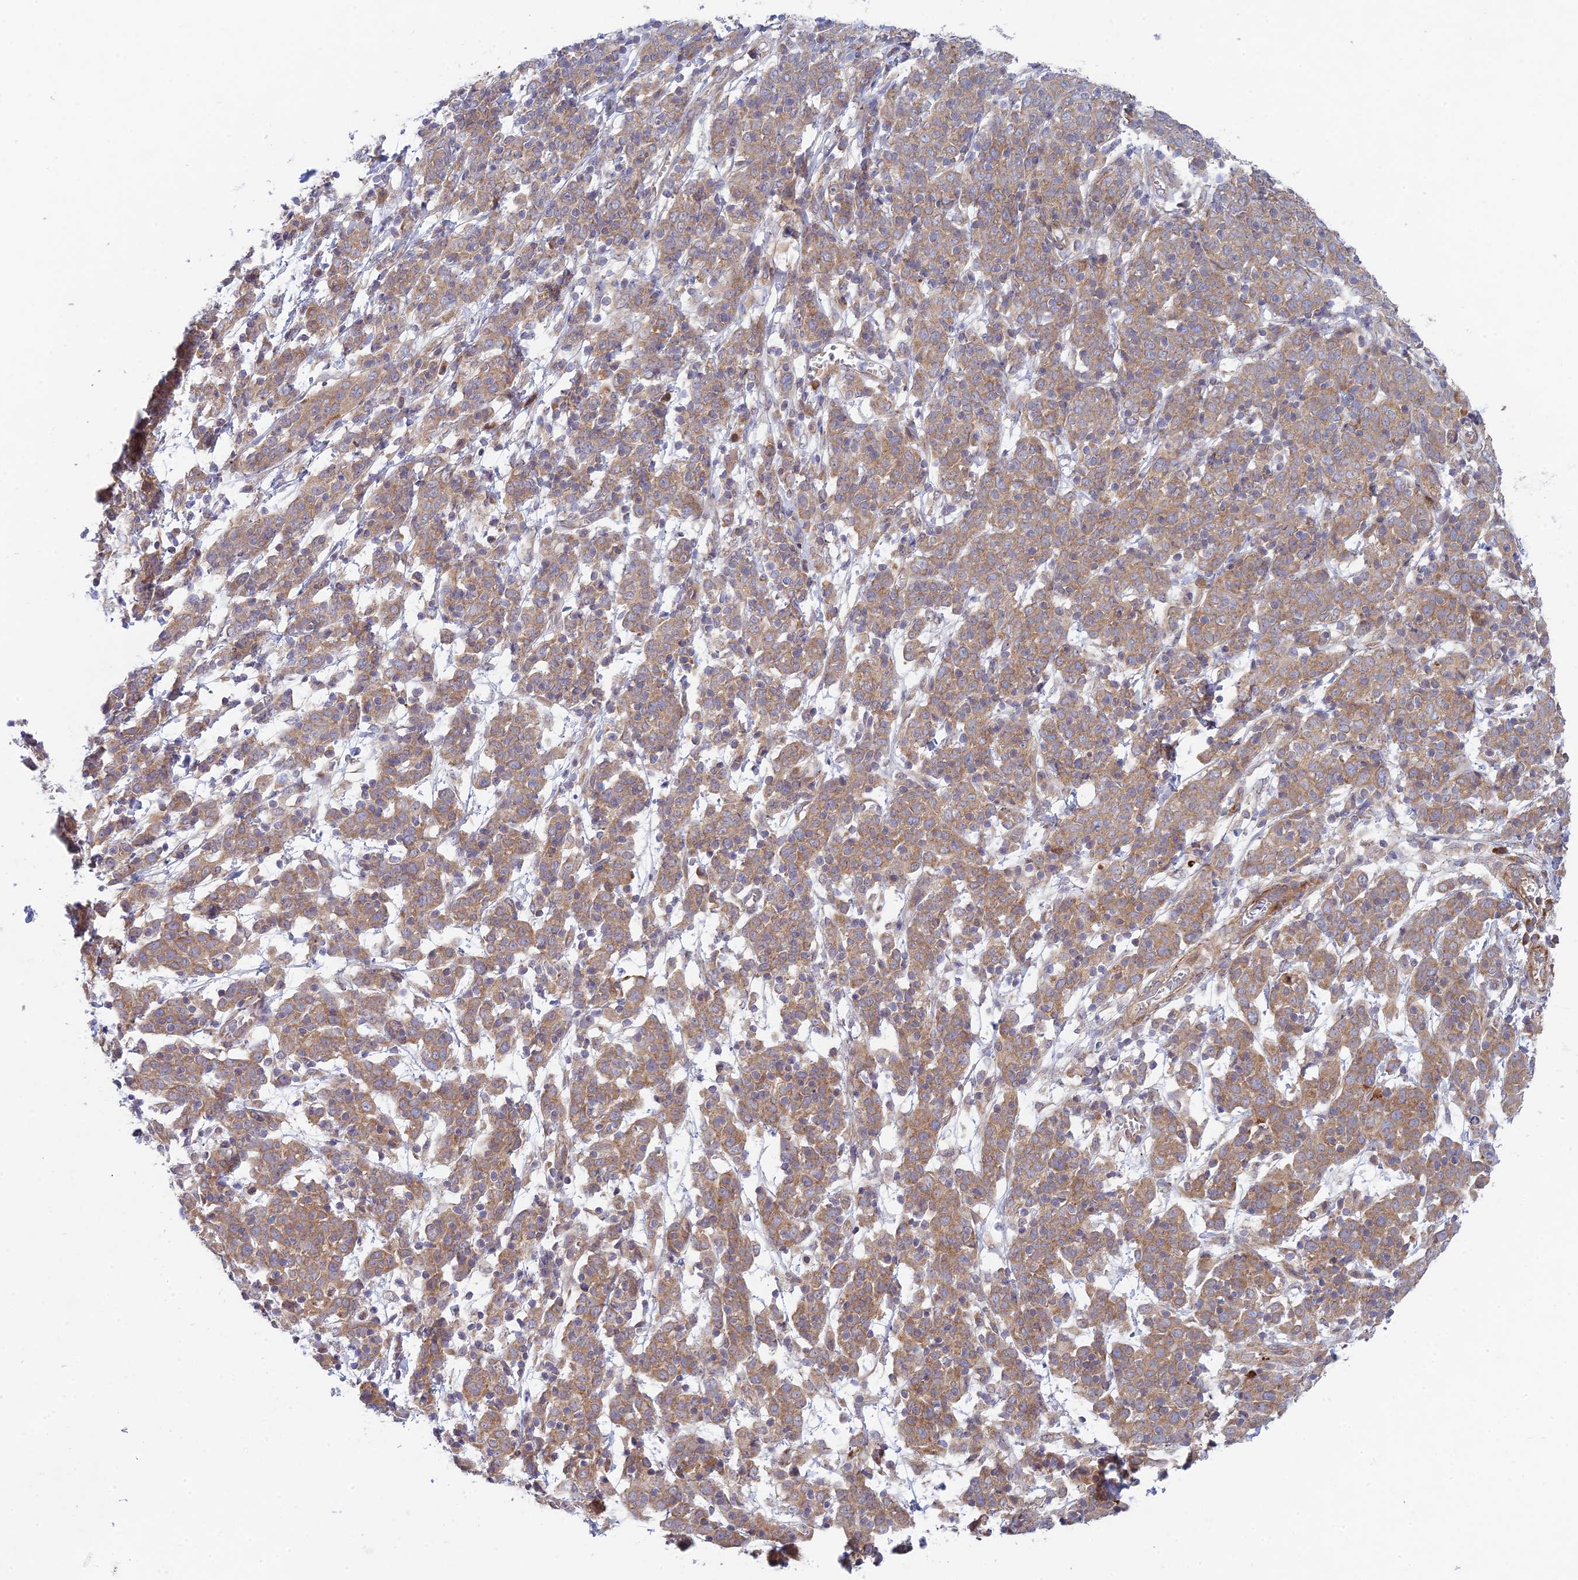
{"staining": {"intensity": "moderate", "quantity": ">75%", "location": "cytoplasmic/membranous"}, "tissue": "cervical cancer", "cell_type": "Tumor cells", "image_type": "cancer", "snomed": [{"axis": "morphology", "description": "Squamous cell carcinoma, NOS"}, {"axis": "topography", "description": "Cervix"}], "caption": "High-magnification brightfield microscopy of cervical cancer (squamous cell carcinoma) stained with DAB (3,3'-diaminobenzidine) (brown) and counterstained with hematoxylin (blue). tumor cells exhibit moderate cytoplasmic/membranous positivity is identified in about>75% of cells.", "gene": "INCA1", "patient": {"sex": "female", "age": 67}}